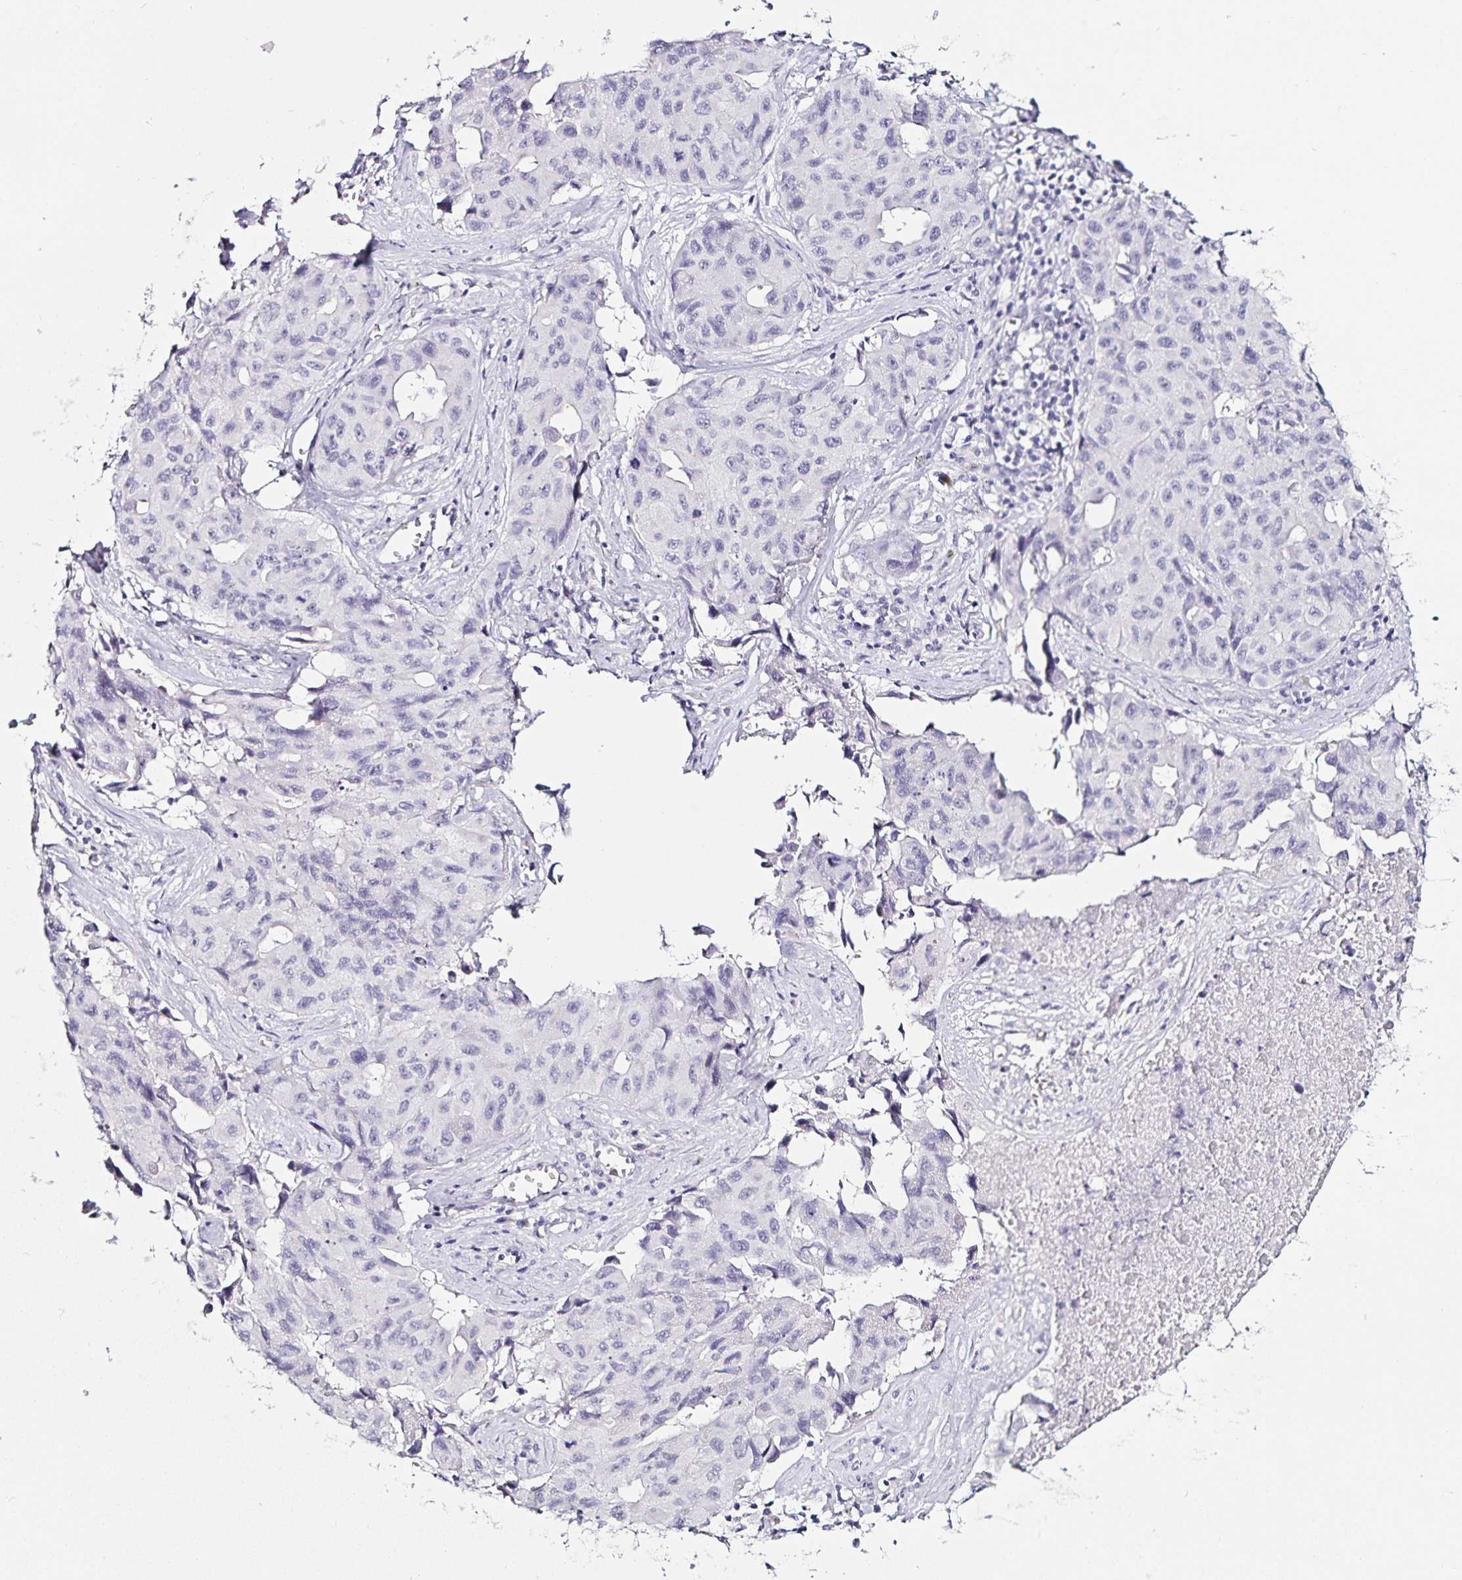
{"staining": {"intensity": "negative", "quantity": "none", "location": "none"}, "tissue": "lung cancer", "cell_type": "Tumor cells", "image_type": "cancer", "snomed": [{"axis": "morphology", "description": "Adenocarcinoma, NOS"}, {"axis": "topography", "description": "Lymph node"}, {"axis": "topography", "description": "Lung"}], "caption": "A photomicrograph of human adenocarcinoma (lung) is negative for staining in tumor cells.", "gene": "TSPAN7", "patient": {"sex": "male", "age": 64}}